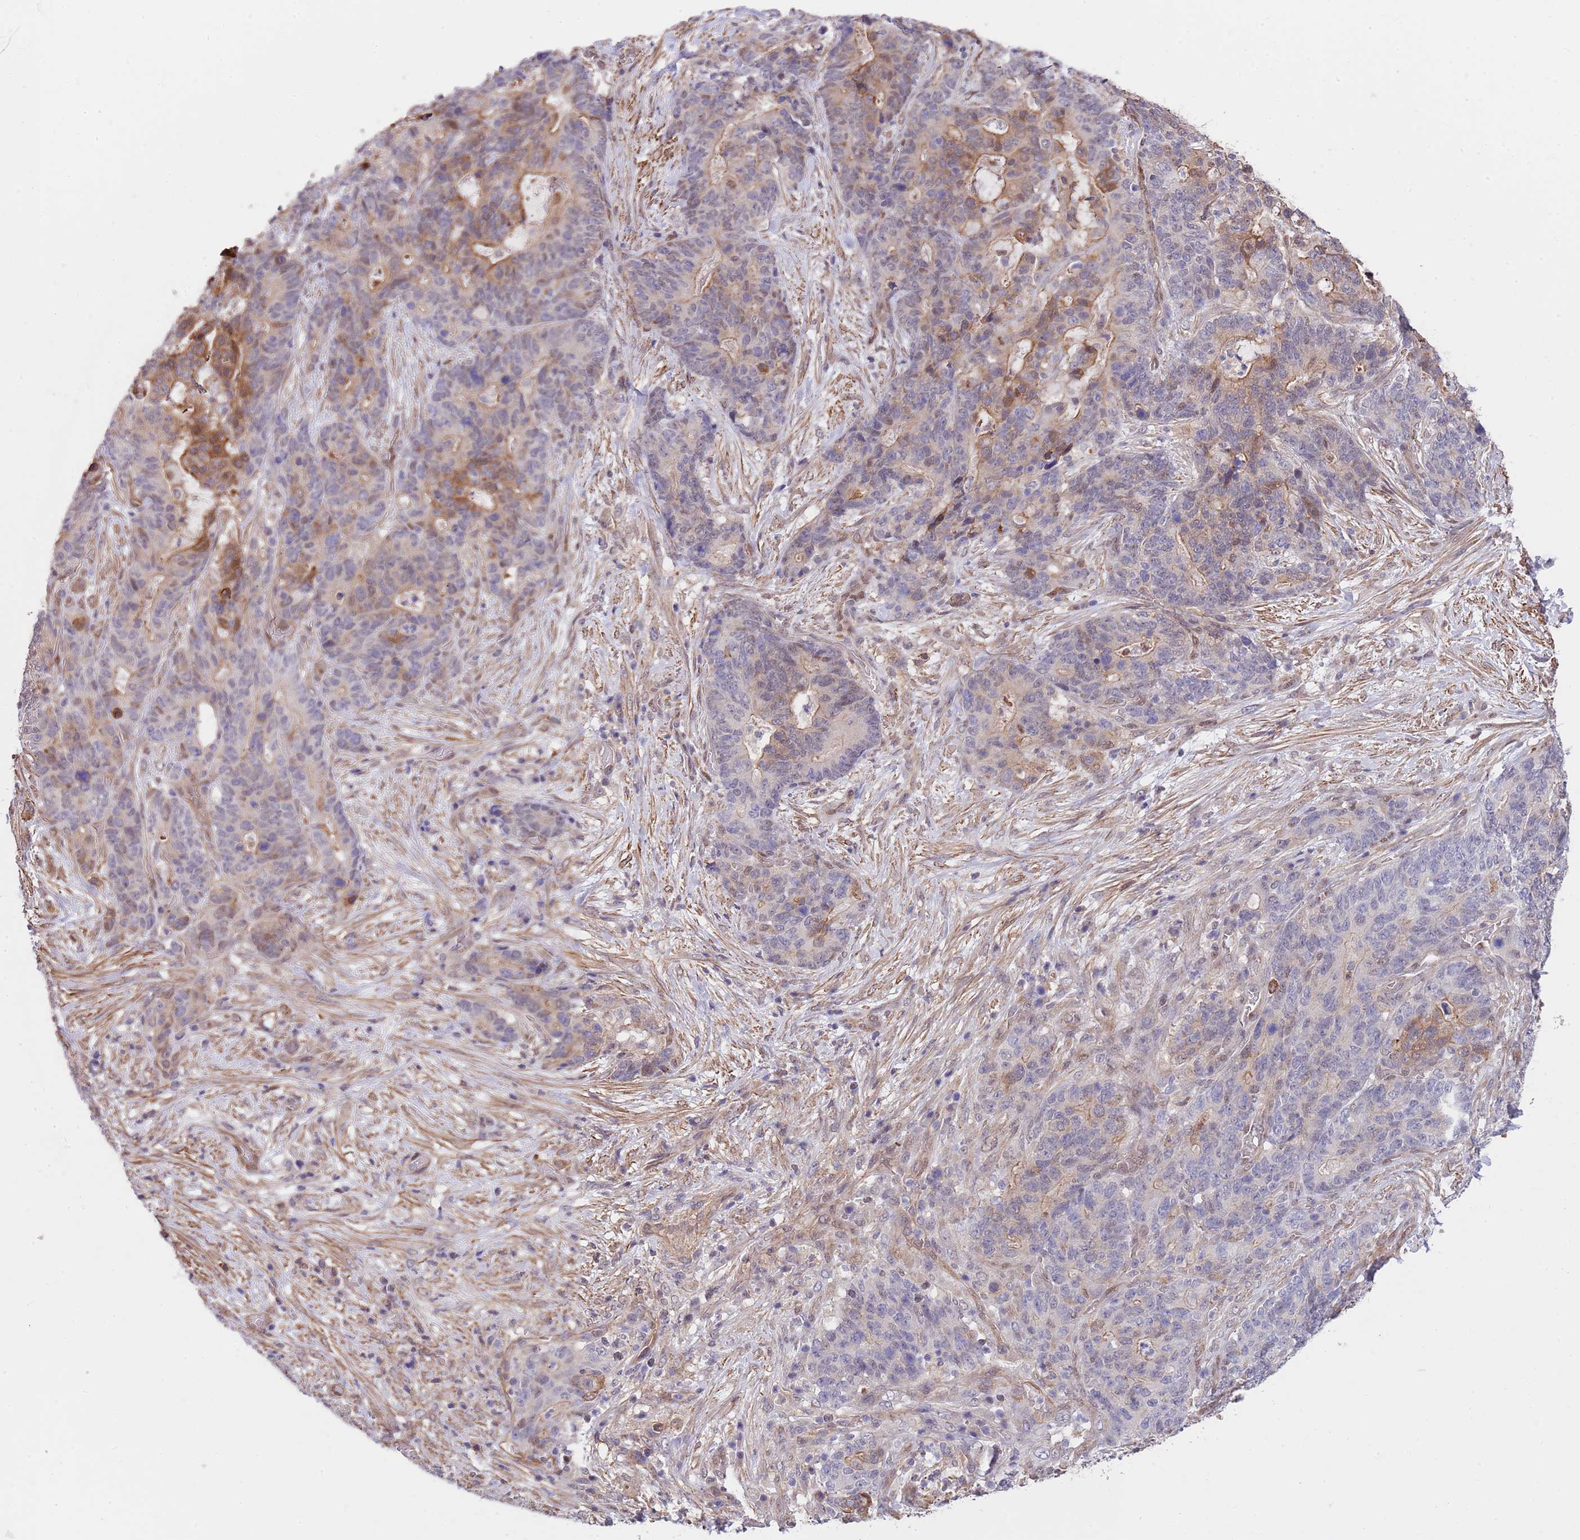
{"staining": {"intensity": "moderate", "quantity": "<25%", "location": "cytoplasmic/membranous"}, "tissue": "stomach cancer", "cell_type": "Tumor cells", "image_type": "cancer", "snomed": [{"axis": "morphology", "description": "Normal tissue, NOS"}, {"axis": "morphology", "description": "Adenocarcinoma, NOS"}, {"axis": "topography", "description": "Stomach"}], "caption": "Human stomach cancer stained with a brown dye reveals moderate cytoplasmic/membranous positive expression in approximately <25% of tumor cells.", "gene": "BPNT1", "patient": {"sex": "female", "age": 64}}